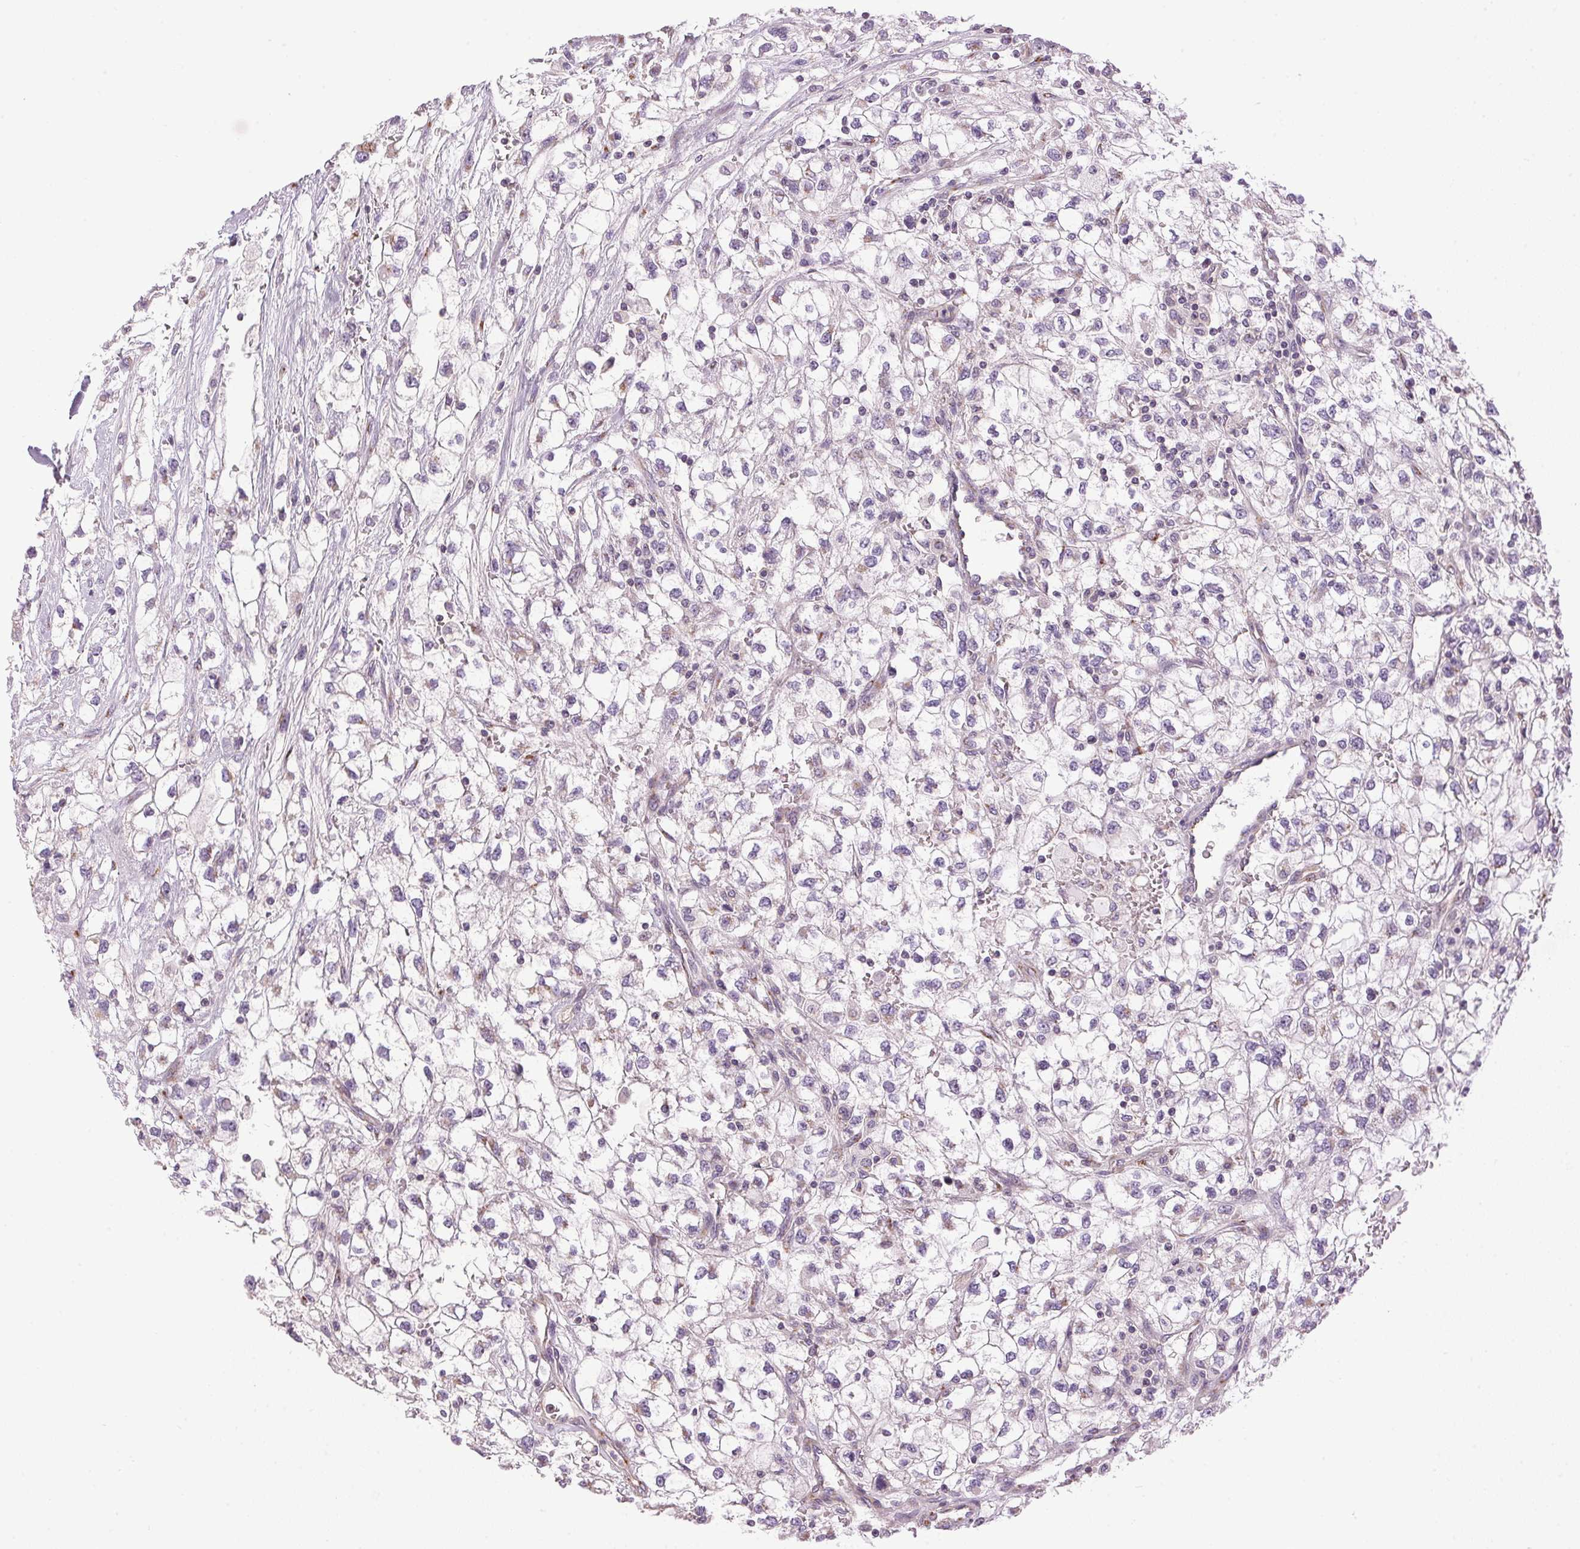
{"staining": {"intensity": "negative", "quantity": "none", "location": "none"}, "tissue": "renal cancer", "cell_type": "Tumor cells", "image_type": "cancer", "snomed": [{"axis": "morphology", "description": "Adenocarcinoma, NOS"}, {"axis": "topography", "description": "Kidney"}], "caption": "The histopathology image exhibits no staining of tumor cells in renal cancer (adenocarcinoma).", "gene": "GOLPH3", "patient": {"sex": "male", "age": 59}}